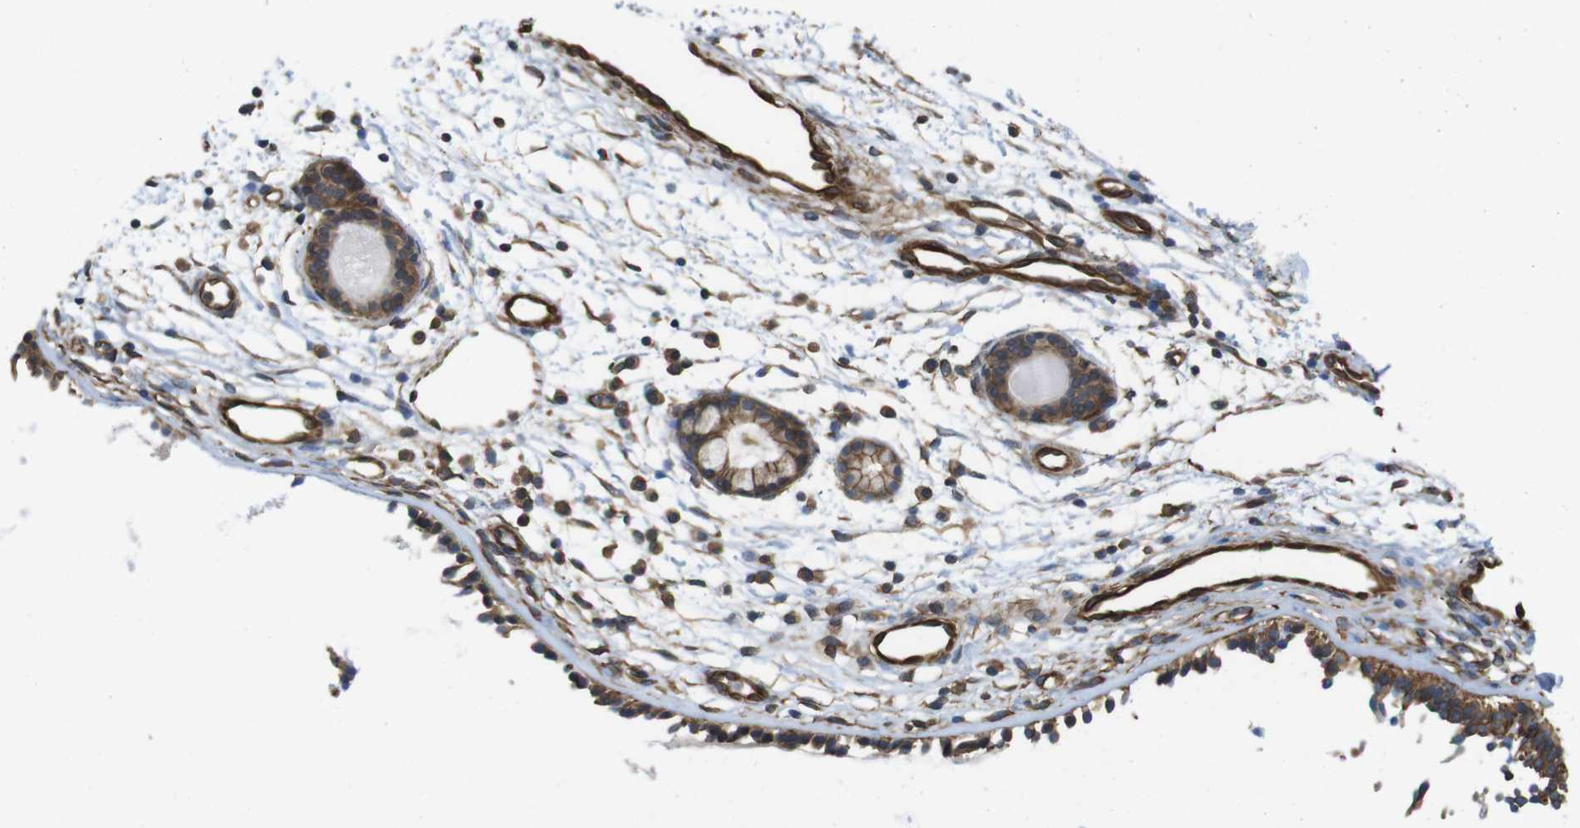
{"staining": {"intensity": "moderate", "quantity": ">75%", "location": "cytoplasmic/membranous"}, "tissue": "nasopharynx", "cell_type": "Respiratory epithelial cells", "image_type": "normal", "snomed": [{"axis": "morphology", "description": "Normal tissue, NOS"}, {"axis": "topography", "description": "Nasopharynx"}], "caption": "Immunohistochemical staining of normal nasopharynx shows moderate cytoplasmic/membranous protein positivity in approximately >75% of respiratory epithelial cells. (Brightfield microscopy of DAB IHC at high magnification).", "gene": "ZDHHC5", "patient": {"sex": "male", "age": 21}}